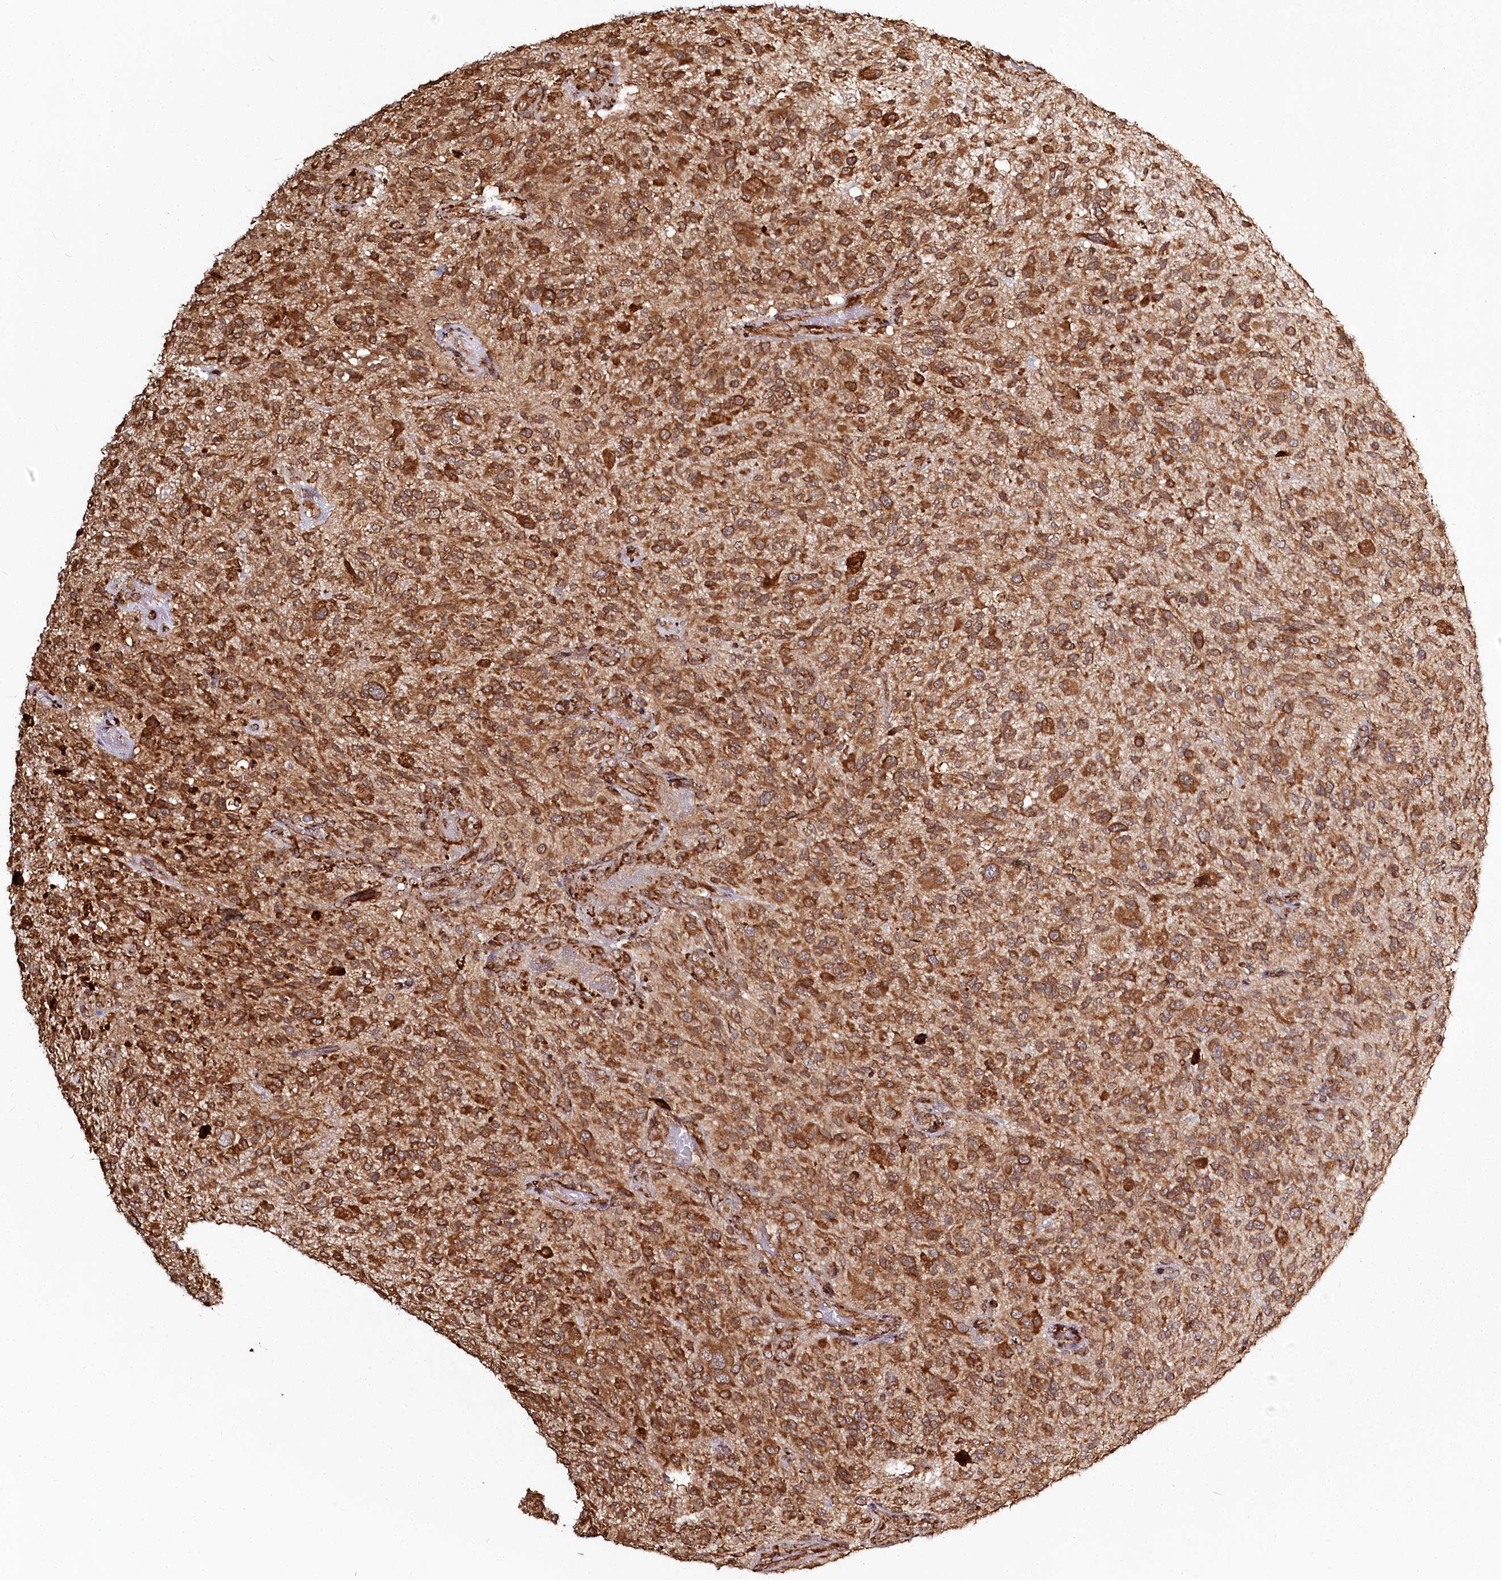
{"staining": {"intensity": "strong", "quantity": ">75%", "location": "cytoplasmic/membranous"}, "tissue": "glioma", "cell_type": "Tumor cells", "image_type": "cancer", "snomed": [{"axis": "morphology", "description": "Glioma, malignant, High grade"}, {"axis": "topography", "description": "Brain"}], "caption": "An immunohistochemistry (IHC) micrograph of neoplastic tissue is shown. Protein staining in brown labels strong cytoplasmic/membranous positivity in malignant glioma (high-grade) within tumor cells.", "gene": "FAM13A", "patient": {"sex": "male", "age": 47}}